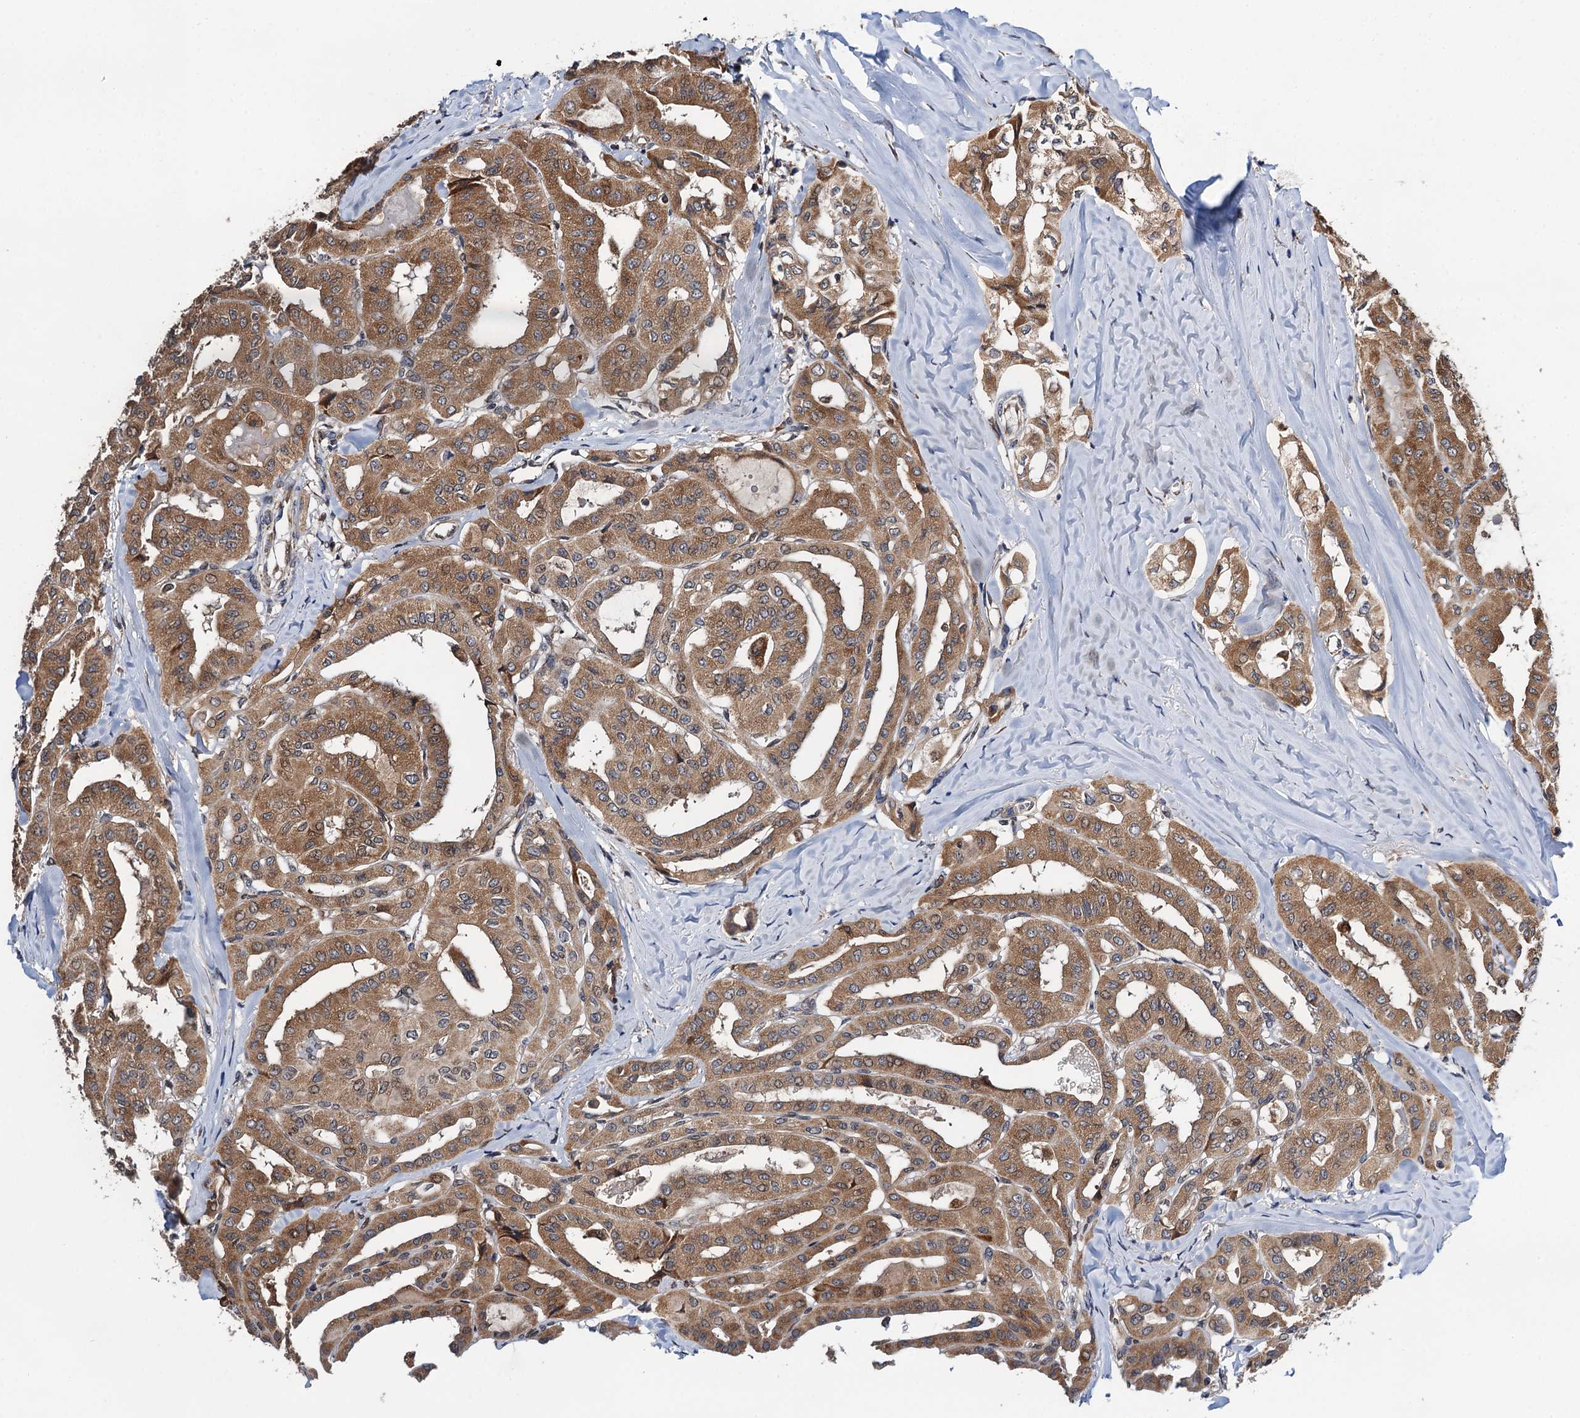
{"staining": {"intensity": "moderate", "quantity": ">75%", "location": "cytoplasmic/membranous"}, "tissue": "thyroid cancer", "cell_type": "Tumor cells", "image_type": "cancer", "snomed": [{"axis": "morphology", "description": "Papillary adenocarcinoma, NOS"}, {"axis": "topography", "description": "Thyroid gland"}], "caption": "Brown immunohistochemical staining in human thyroid cancer (papillary adenocarcinoma) shows moderate cytoplasmic/membranous staining in approximately >75% of tumor cells. Immunohistochemistry (ihc) stains the protein in brown and the nuclei are stained blue.", "gene": "CMPK2", "patient": {"sex": "female", "age": 59}}